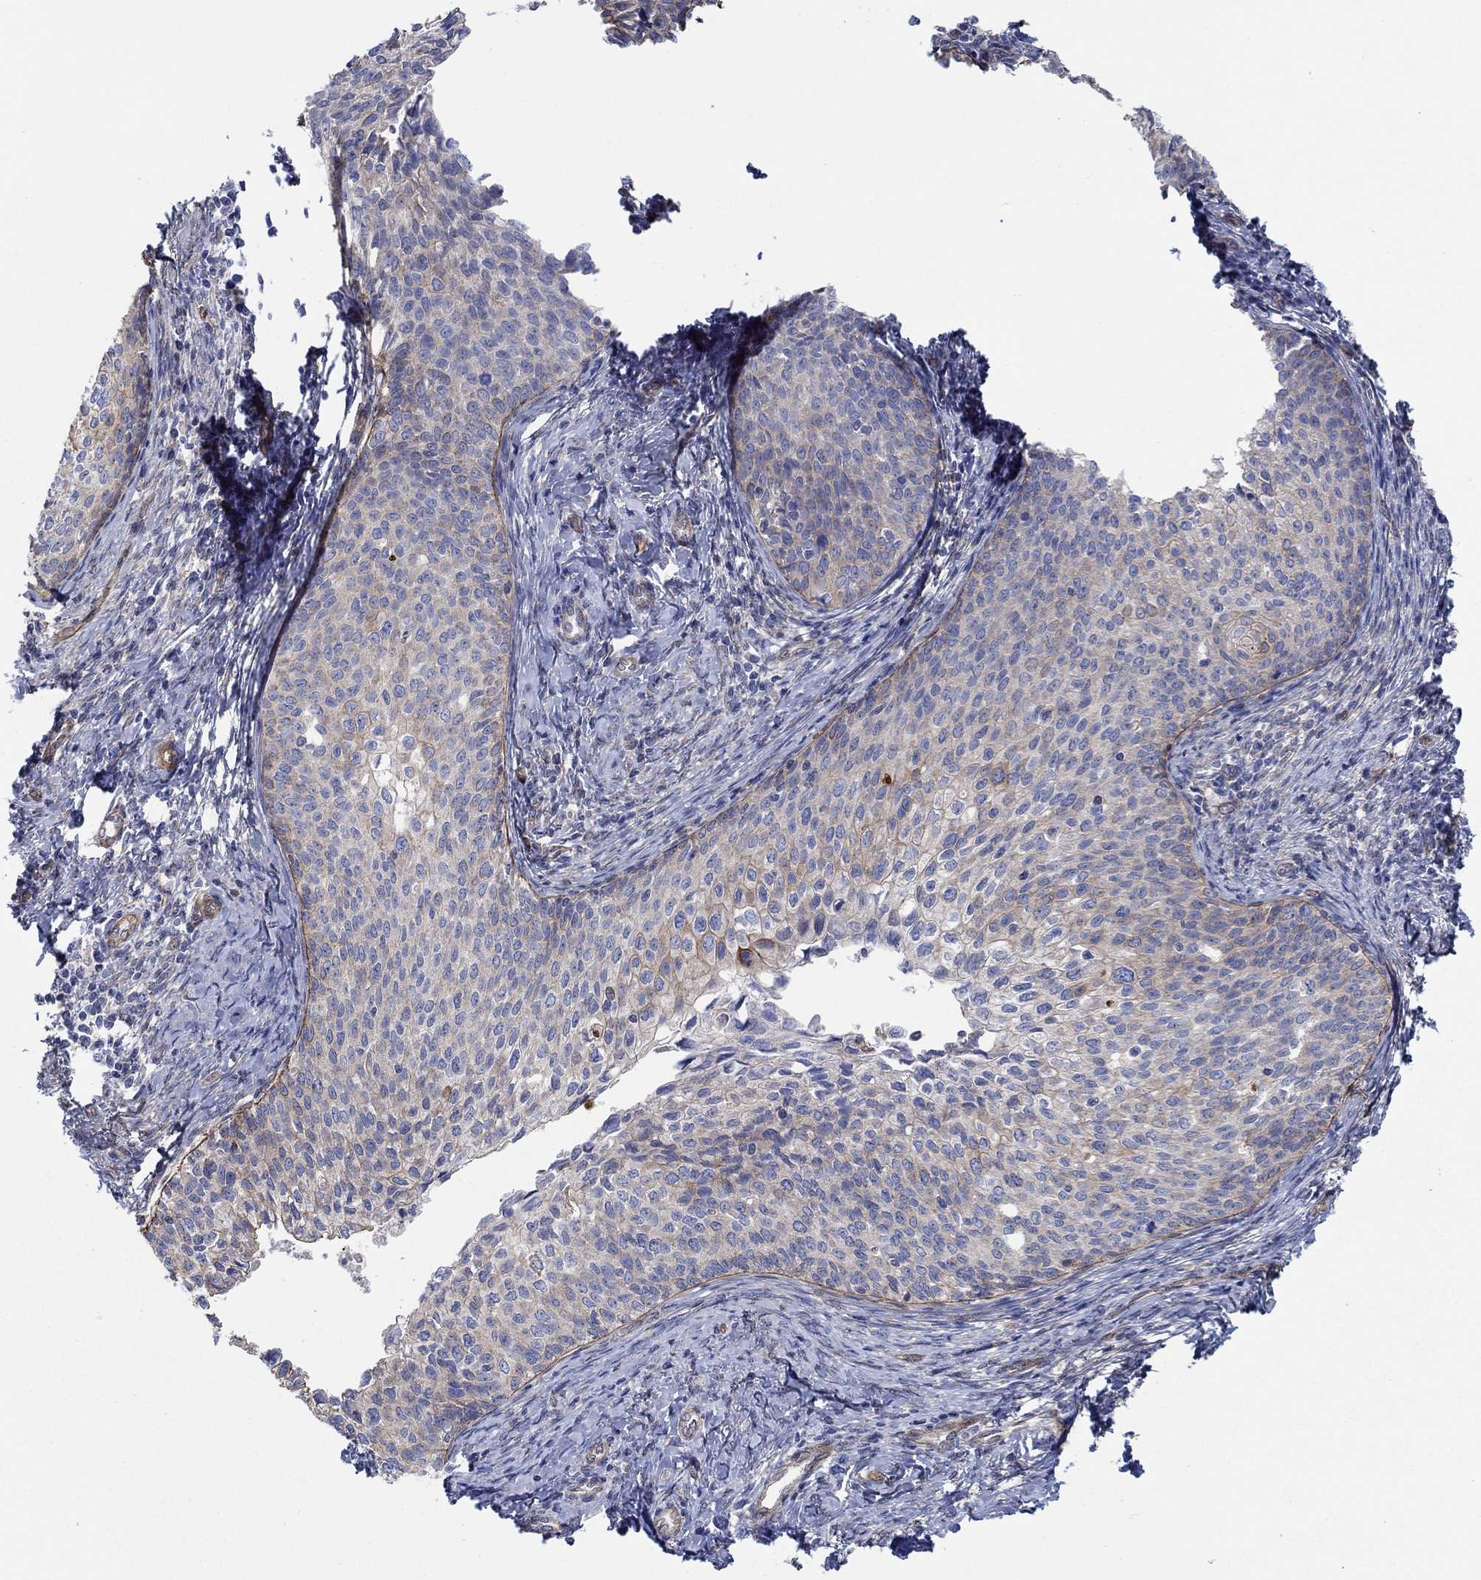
{"staining": {"intensity": "moderate", "quantity": "<25%", "location": "cytoplasmic/membranous"}, "tissue": "cervical cancer", "cell_type": "Tumor cells", "image_type": "cancer", "snomed": [{"axis": "morphology", "description": "Squamous cell carcinoma, NOS"}, {"axis": "topography", "description": "Cervix"}], "caption": "DAB (3,3'-diaminobenzidine) immunohistochemical staining of human cervical cancer shows moderate cytoplasmic/membranous protein positivity in about <25% of tumor cells.", "gene": "FMN1", "patient": {"sex": "female", "age": 51}}